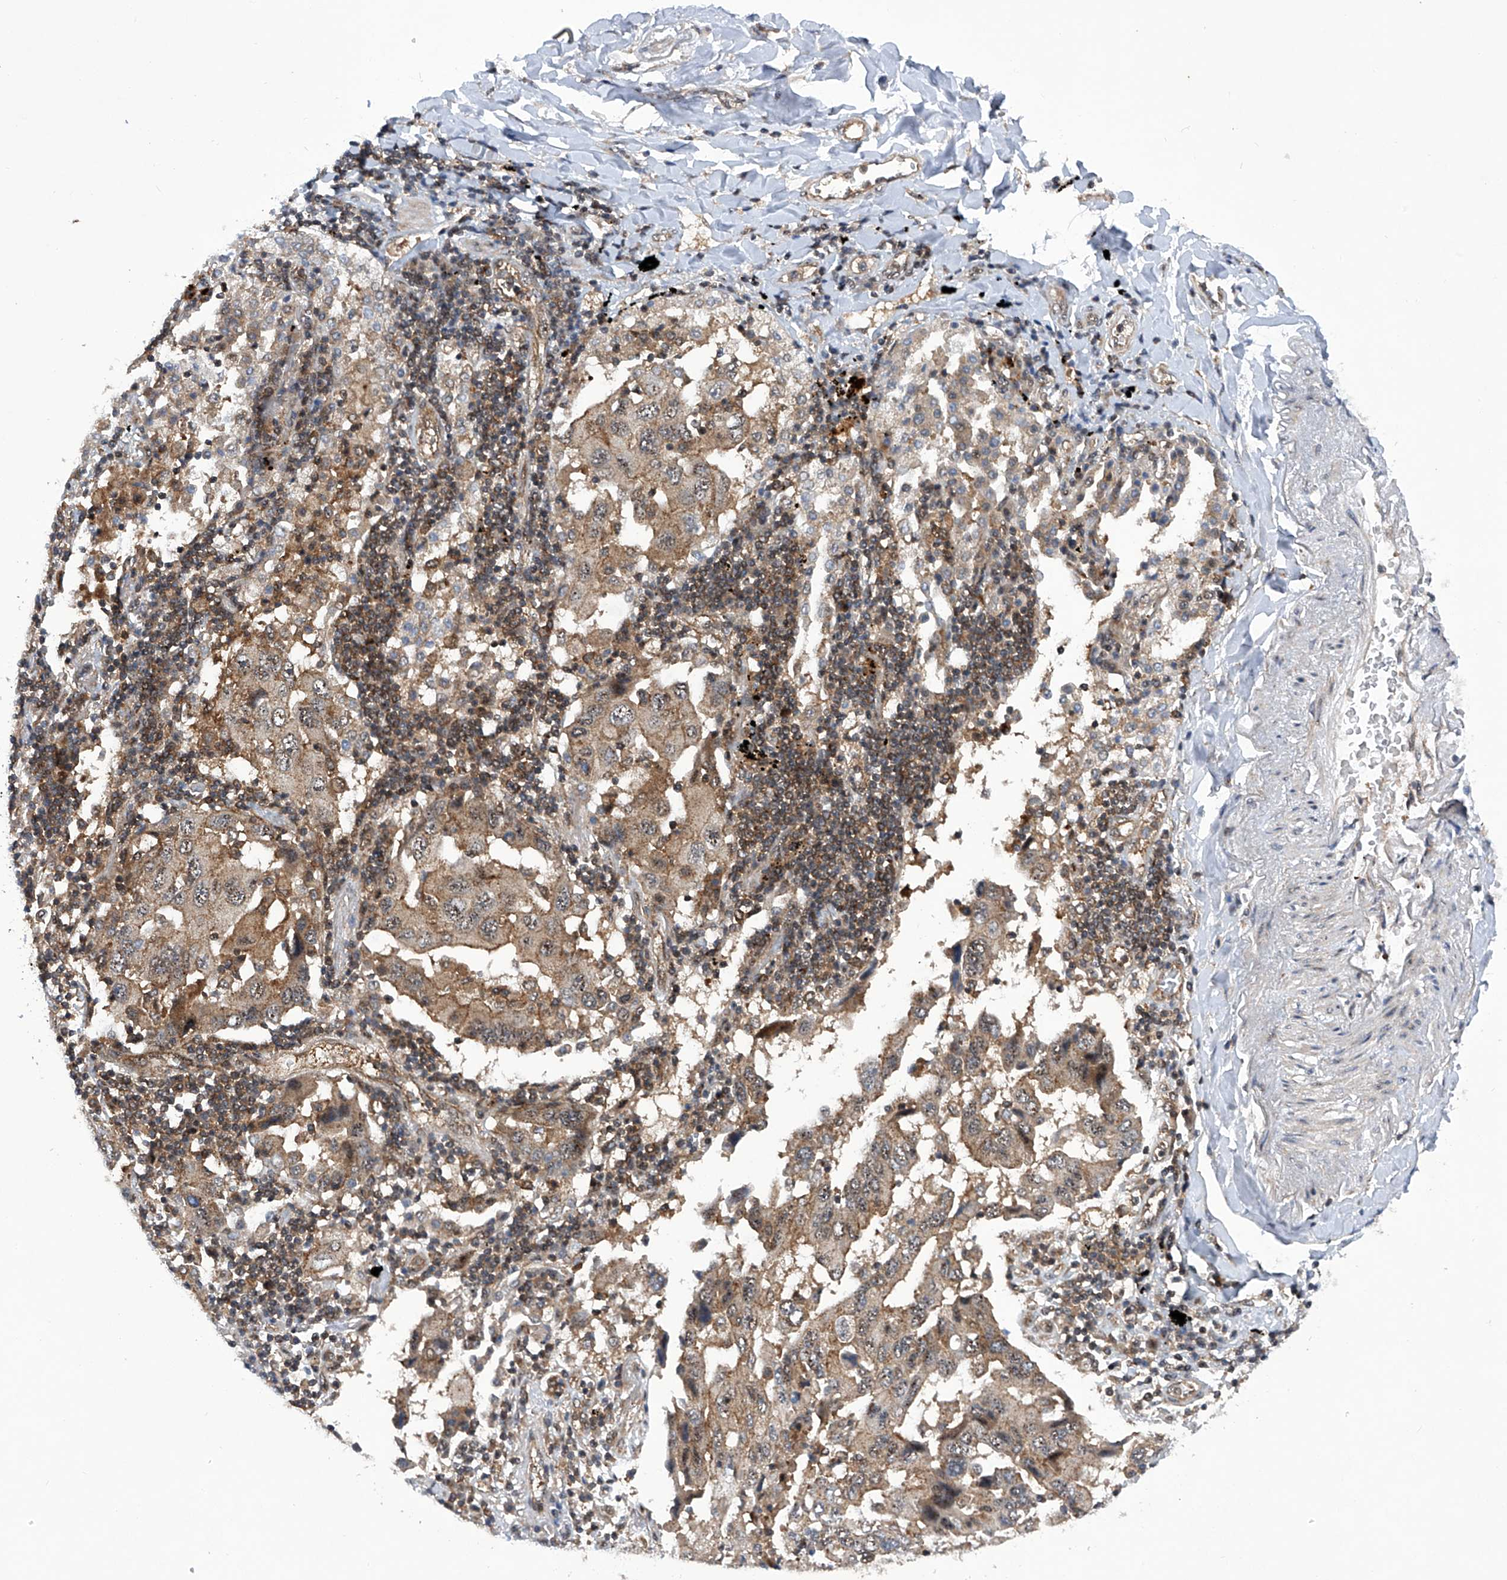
{"staining": {"intensity": "weak", "quantity": "<25%", "location": "cytoplasmic/membranous"}, "tissue": "lung cancer", "cell_type": "Tumor cells", "image_type": "cancer", "snomed": [{"axis": "morphology", "description": "Adenocarcinoma, NOS"}, {"axis": "topography", "description": "Lung"}], "caption": "Lung cancer was stained to show a protein in brown. There is no significant expression in tumor cells.", "gene": "CISH", "patient": {"sex": "female", "age": 65}}